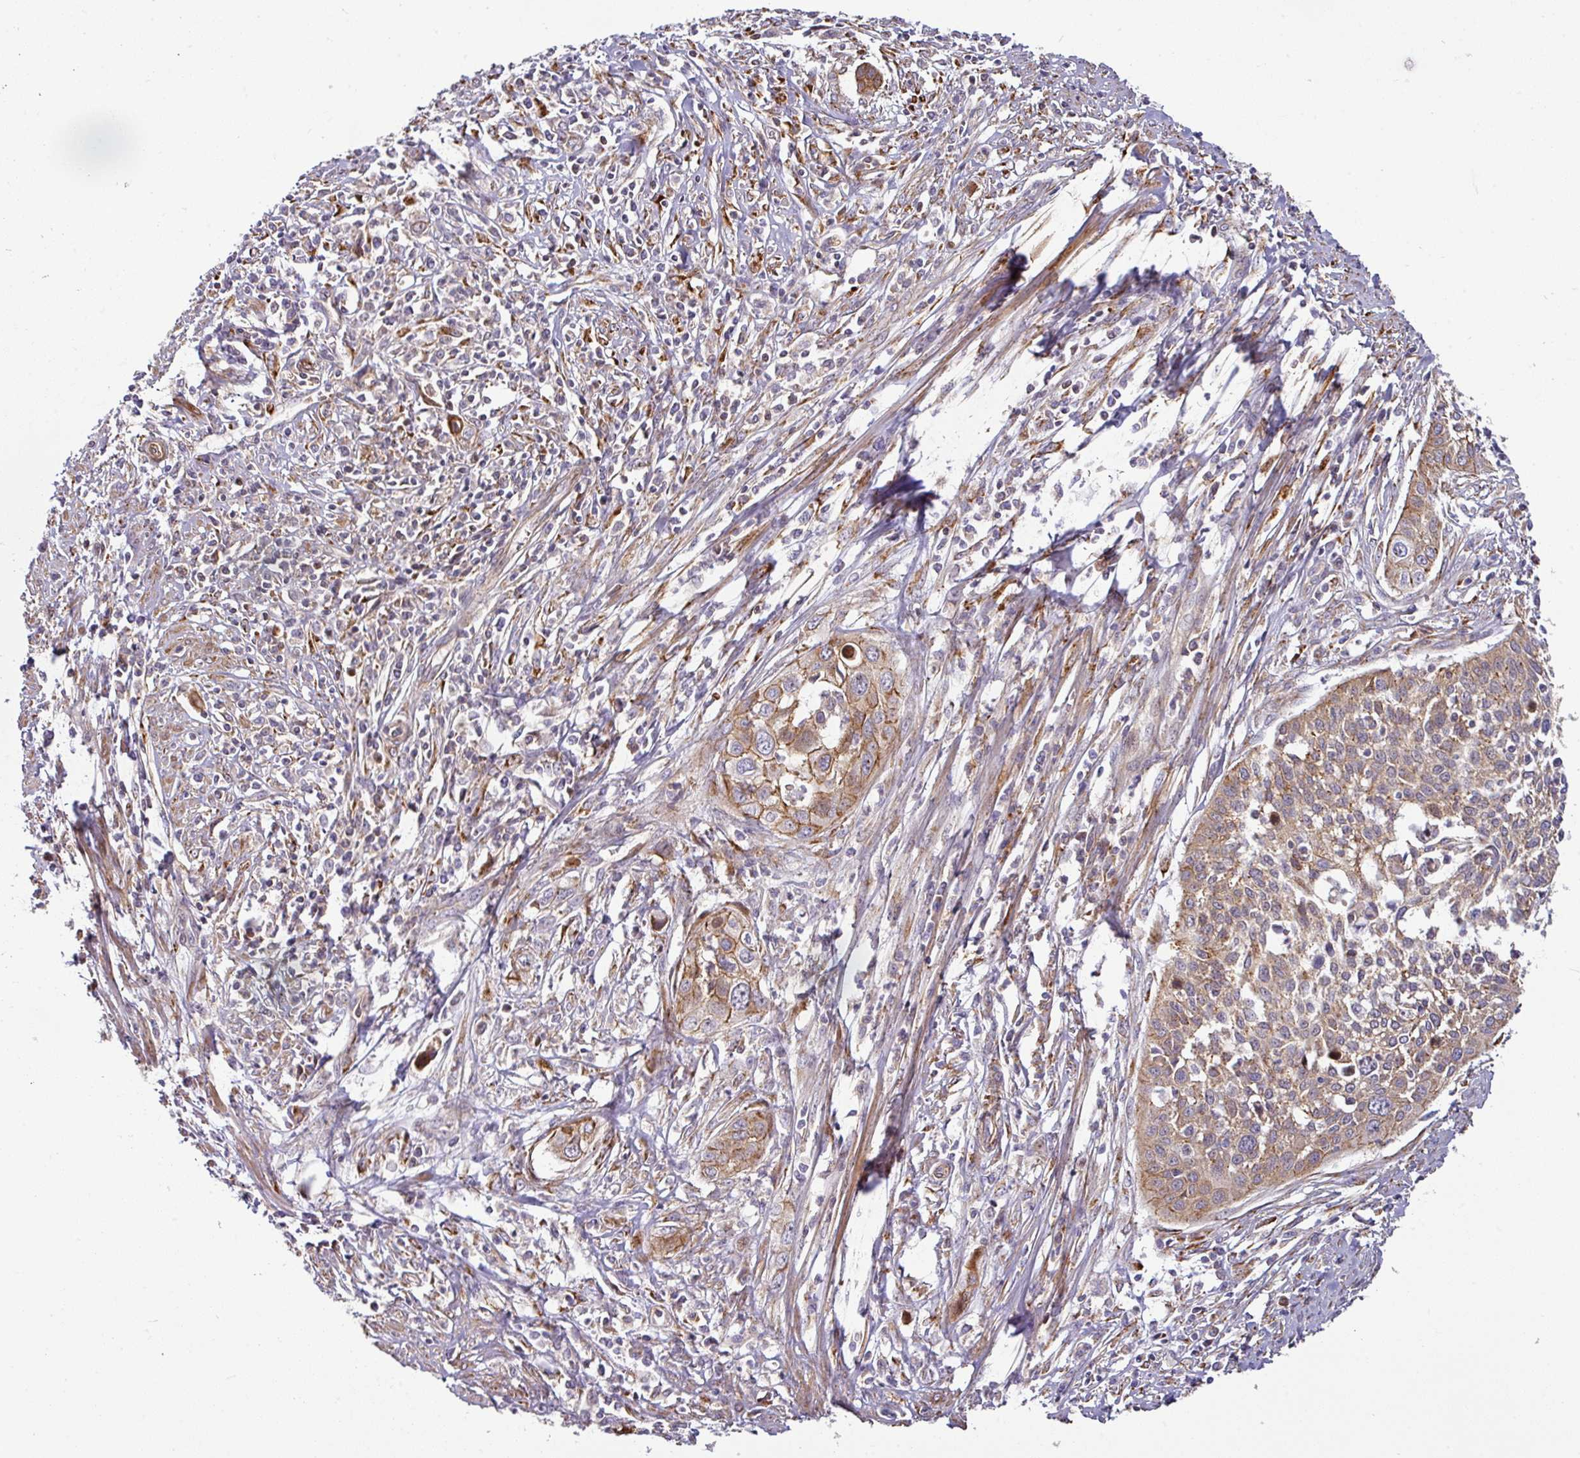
{"staining": {"intensity": "moderate", "quantity": ">75%", "location": "cytoplasmic/membranous"}, "tissue": "cervical cancer", "cell_type": "Tumor cells", "image_type": "cancer", "snomed": [{"axis": "morphology", "description": "Squamous cell carcinoma, NOS"}, {"axis": "topography", "description": "Cervix"}], "caption": "Moderate cytoplasmic/membranous protein positivity is present in approximately >75% of tumor cells in cervical squamous cell carcinoma.", "gene": "CASP2", "patient": {"sex": "female", "age": 34}}